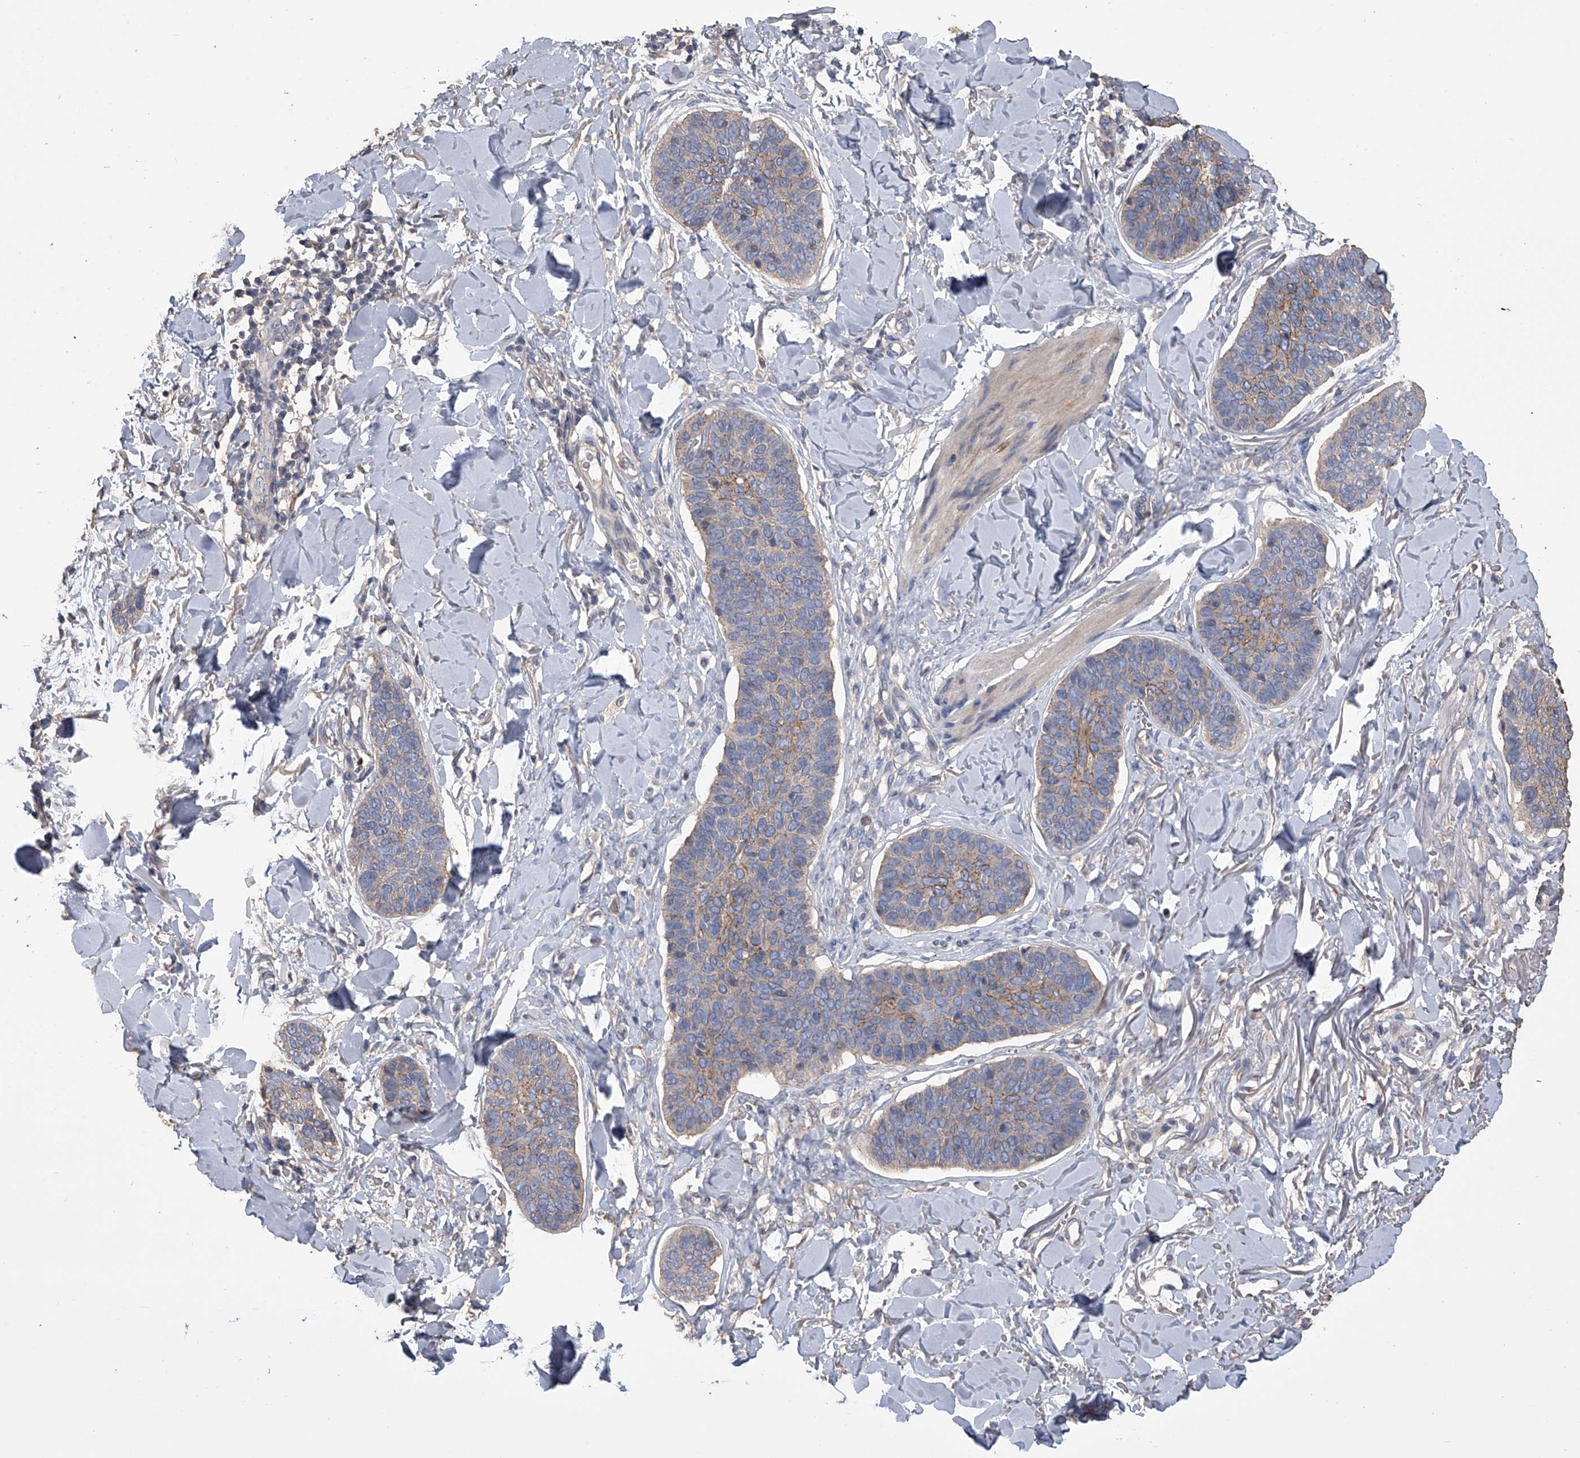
{"staining": {"intensity": "moderate", "quantity": "25%-75%", "location": "cytoplasmic/membranous"}, "tissue": "skin cancer", "cell_type": "Tumor cells", "image_type": "cancer", "snomed": [{"axis": "morphology", "description": "Basal cell carcinoma"}, {"axis": "topography", "description": "Skin"}], "caption": "An immunohistochemistry photomicrograph of neoplastic tissue is shown. Protein staining in brown highlights moderate cytoplasmic/membranous positivity in basal cell carcinoma (skin) within tumor cells. Immunohistochemistry (ihc) stains the protein in brown and the nuclei are stained blue.", "gene": "ZNF343", "patient": {"sex": "male", "age": 85}}